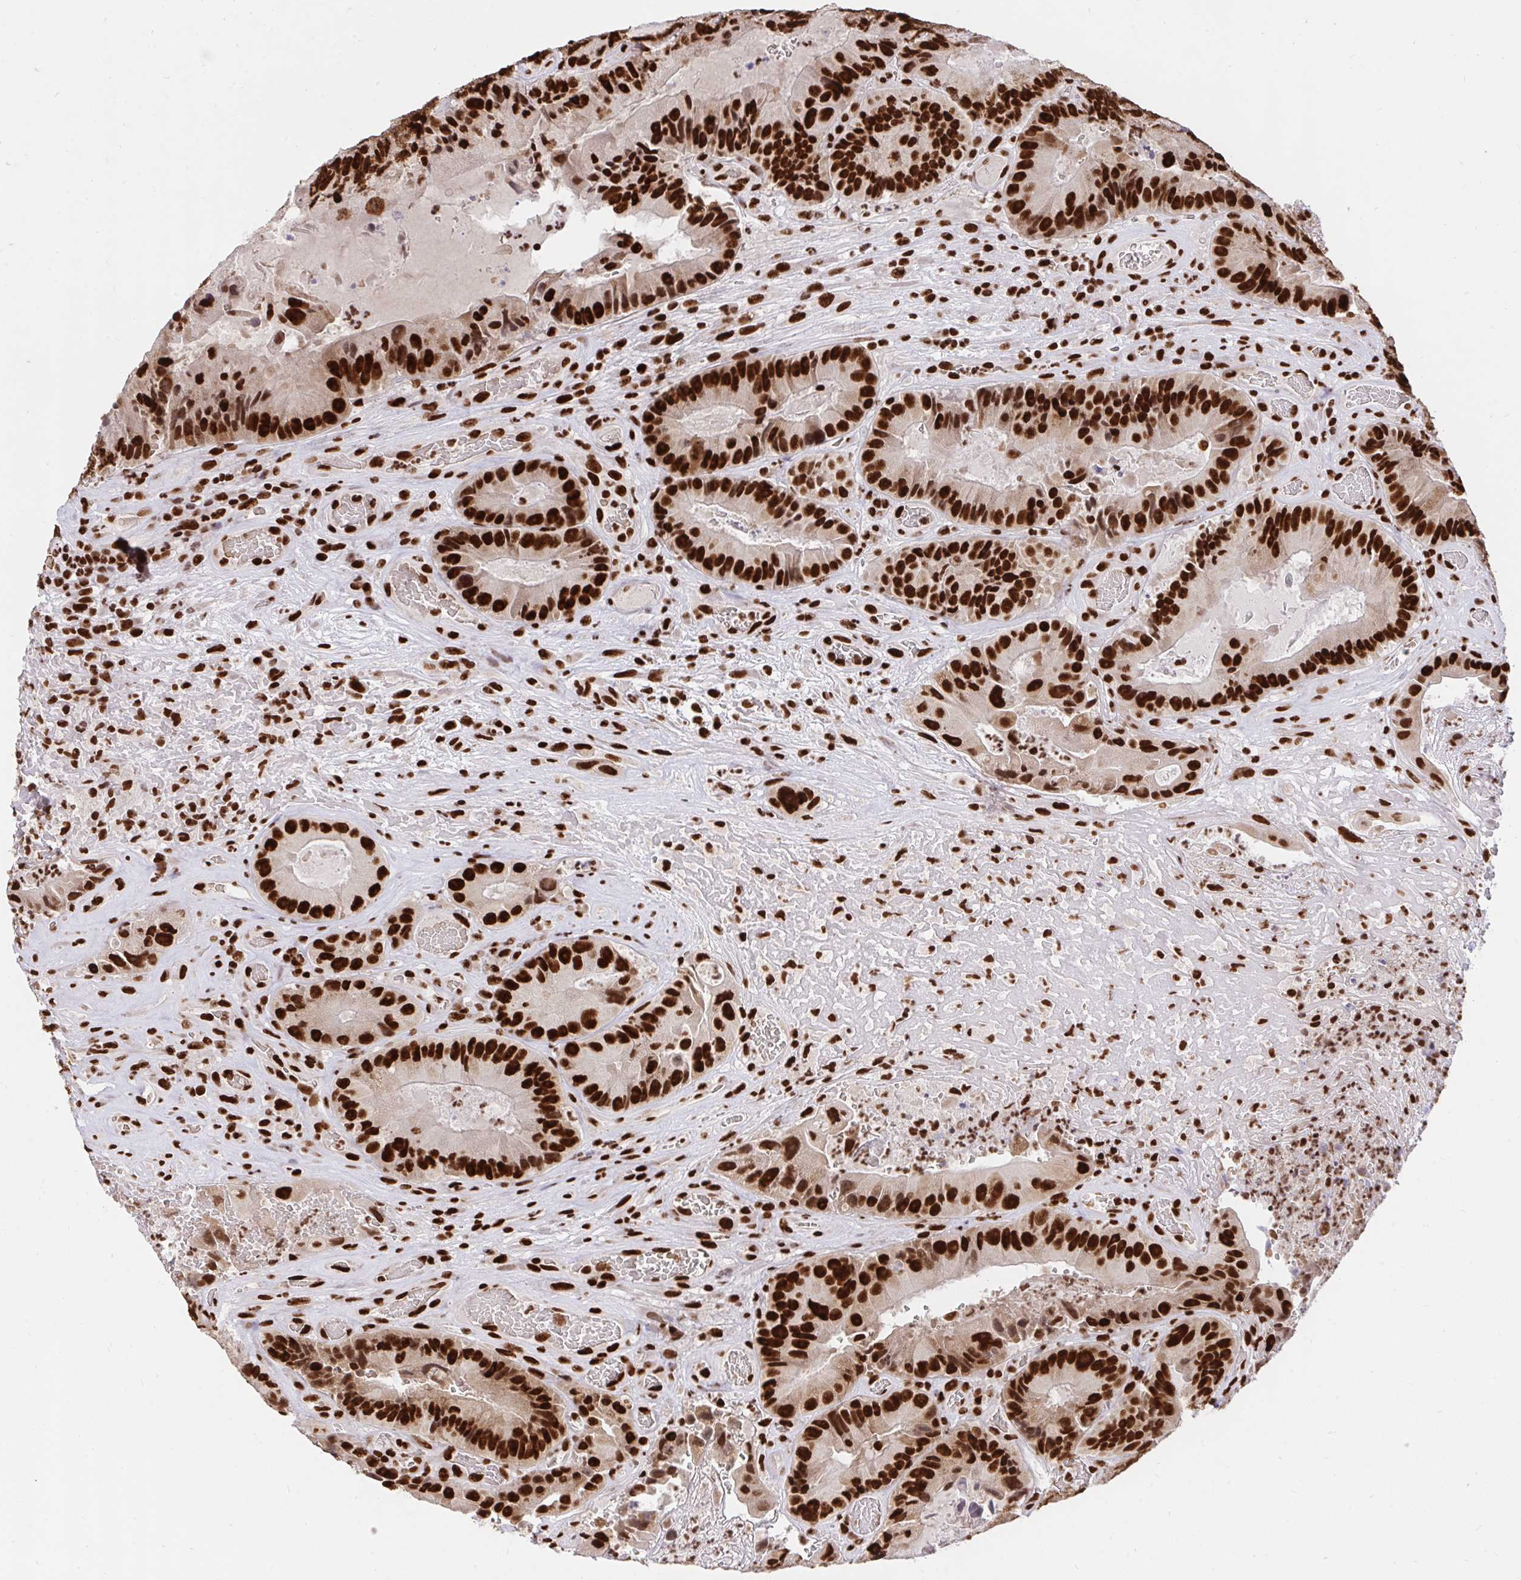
{"staining": {"intensity": "strong", "quantity": ">75%", "location": "nuclear"}, "tissue": "colorectal cancer", "cell_type": "Tumor cells", "image_type": "cancer", "snomed": [{"axis": "morphology", "description": "Adenocarcinoma, NOS"}, {"axis": "topography", "description": "Colon"}], "caption": "Immunohistochemical staining of human colorectal adenocarcinoma exhibits strong nuclear protein staining in approximately >75% of tumor cells. (DAB = brown stain, brightfield microscopy at high magnification).", "gene": "HNRNPL", "patient": {"sex": "female", "age": 86}}